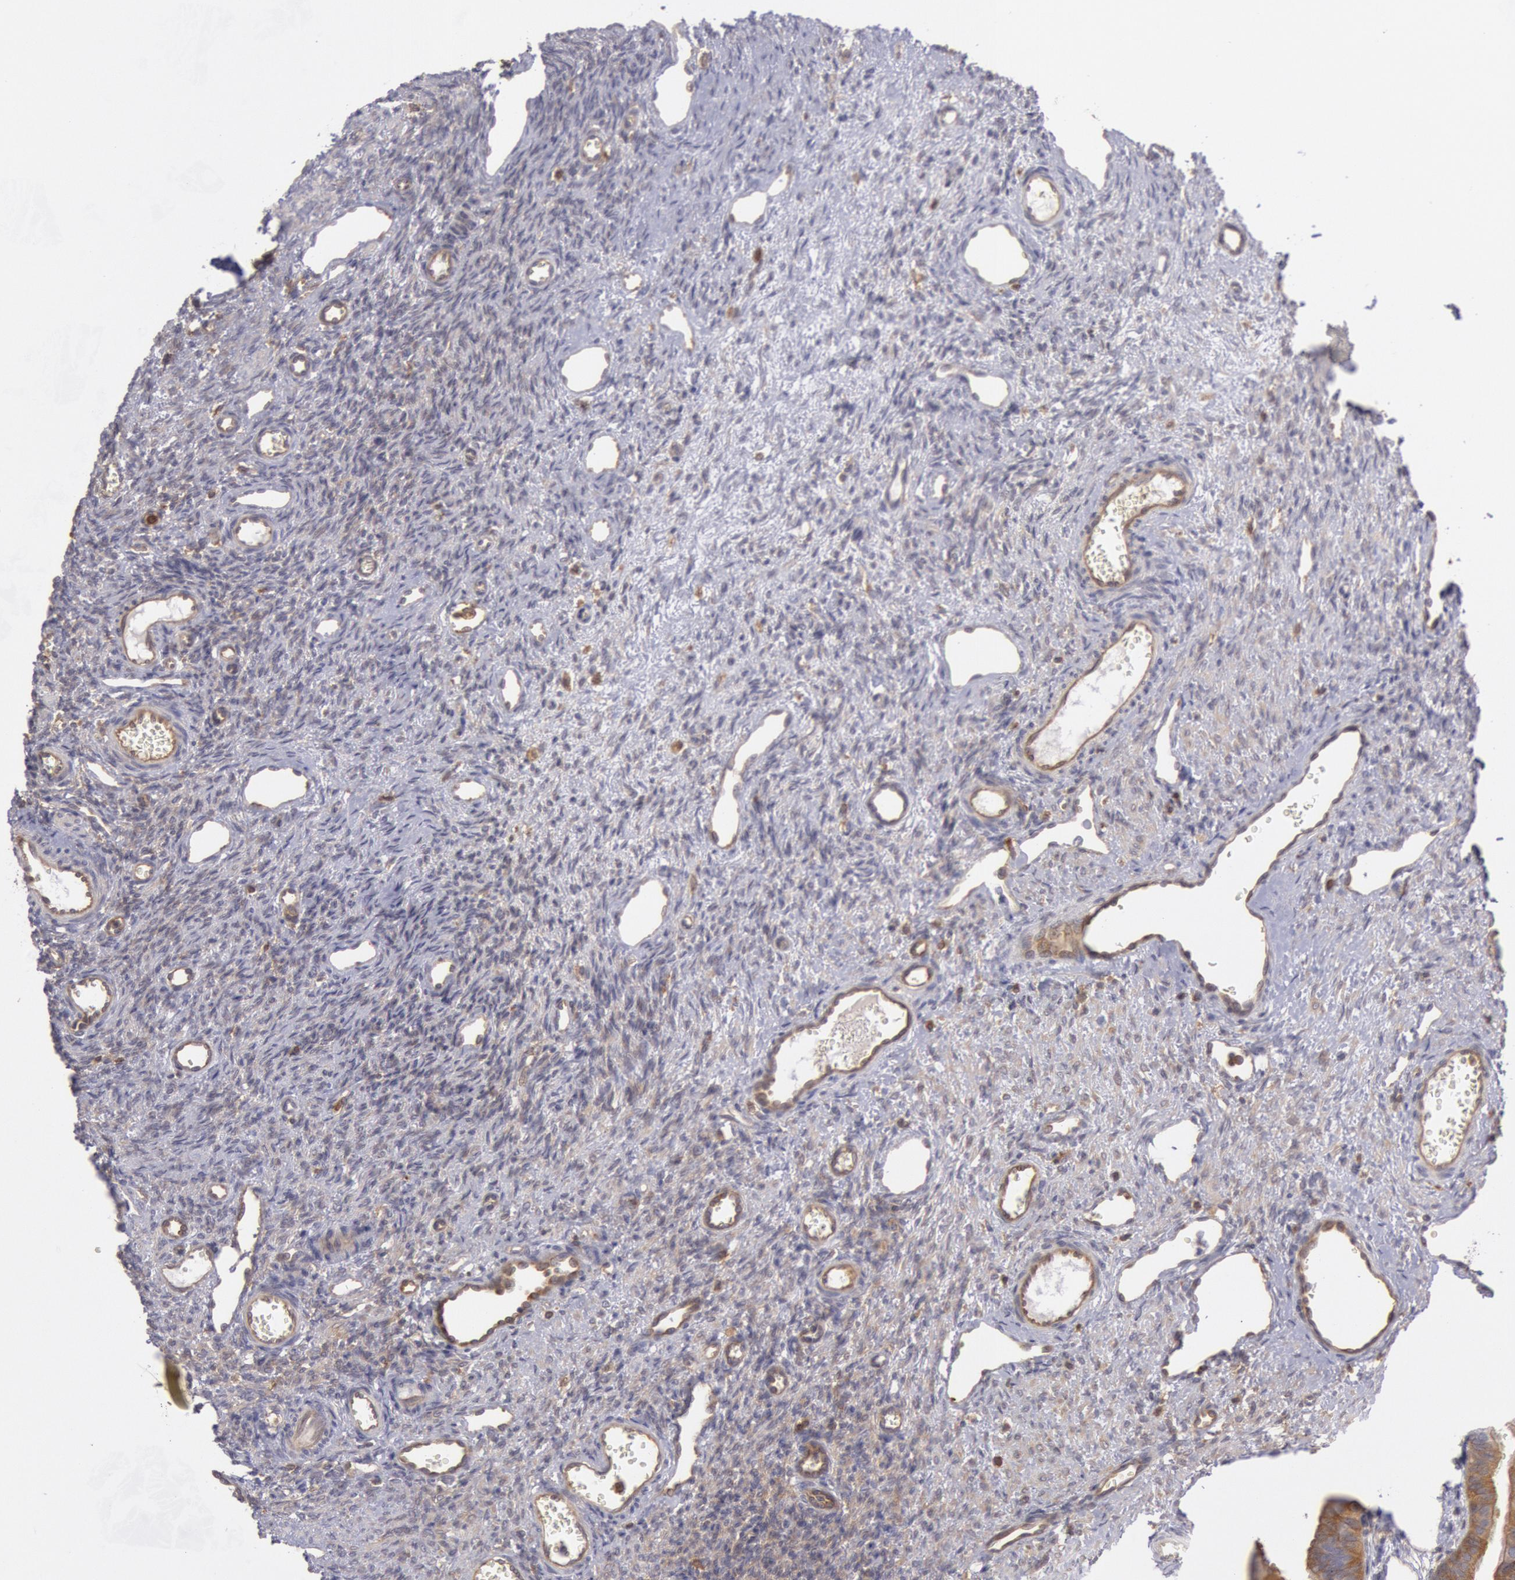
{"staining": {"intensity": "weak", "quantity": "25%-75%", "location": "cytoplasmic/membranous"}, "tissue": "ovary", "cell_type": "Follicle cells", "image_type": "normal", "snomed": [{"axis": "morphology", "description": "Normal tissue, NOS"}, {"axis": "topography", "description": "Ovary"}], "caption": "Immunohistochemical staining of unremarkable human ovary demonstrates low levels of weak cytoplasmic/membranous staining in about 25%-75% of follicle cells.", "gene": "IKBKB", "patient": {"sex": "female", "age": 33}}